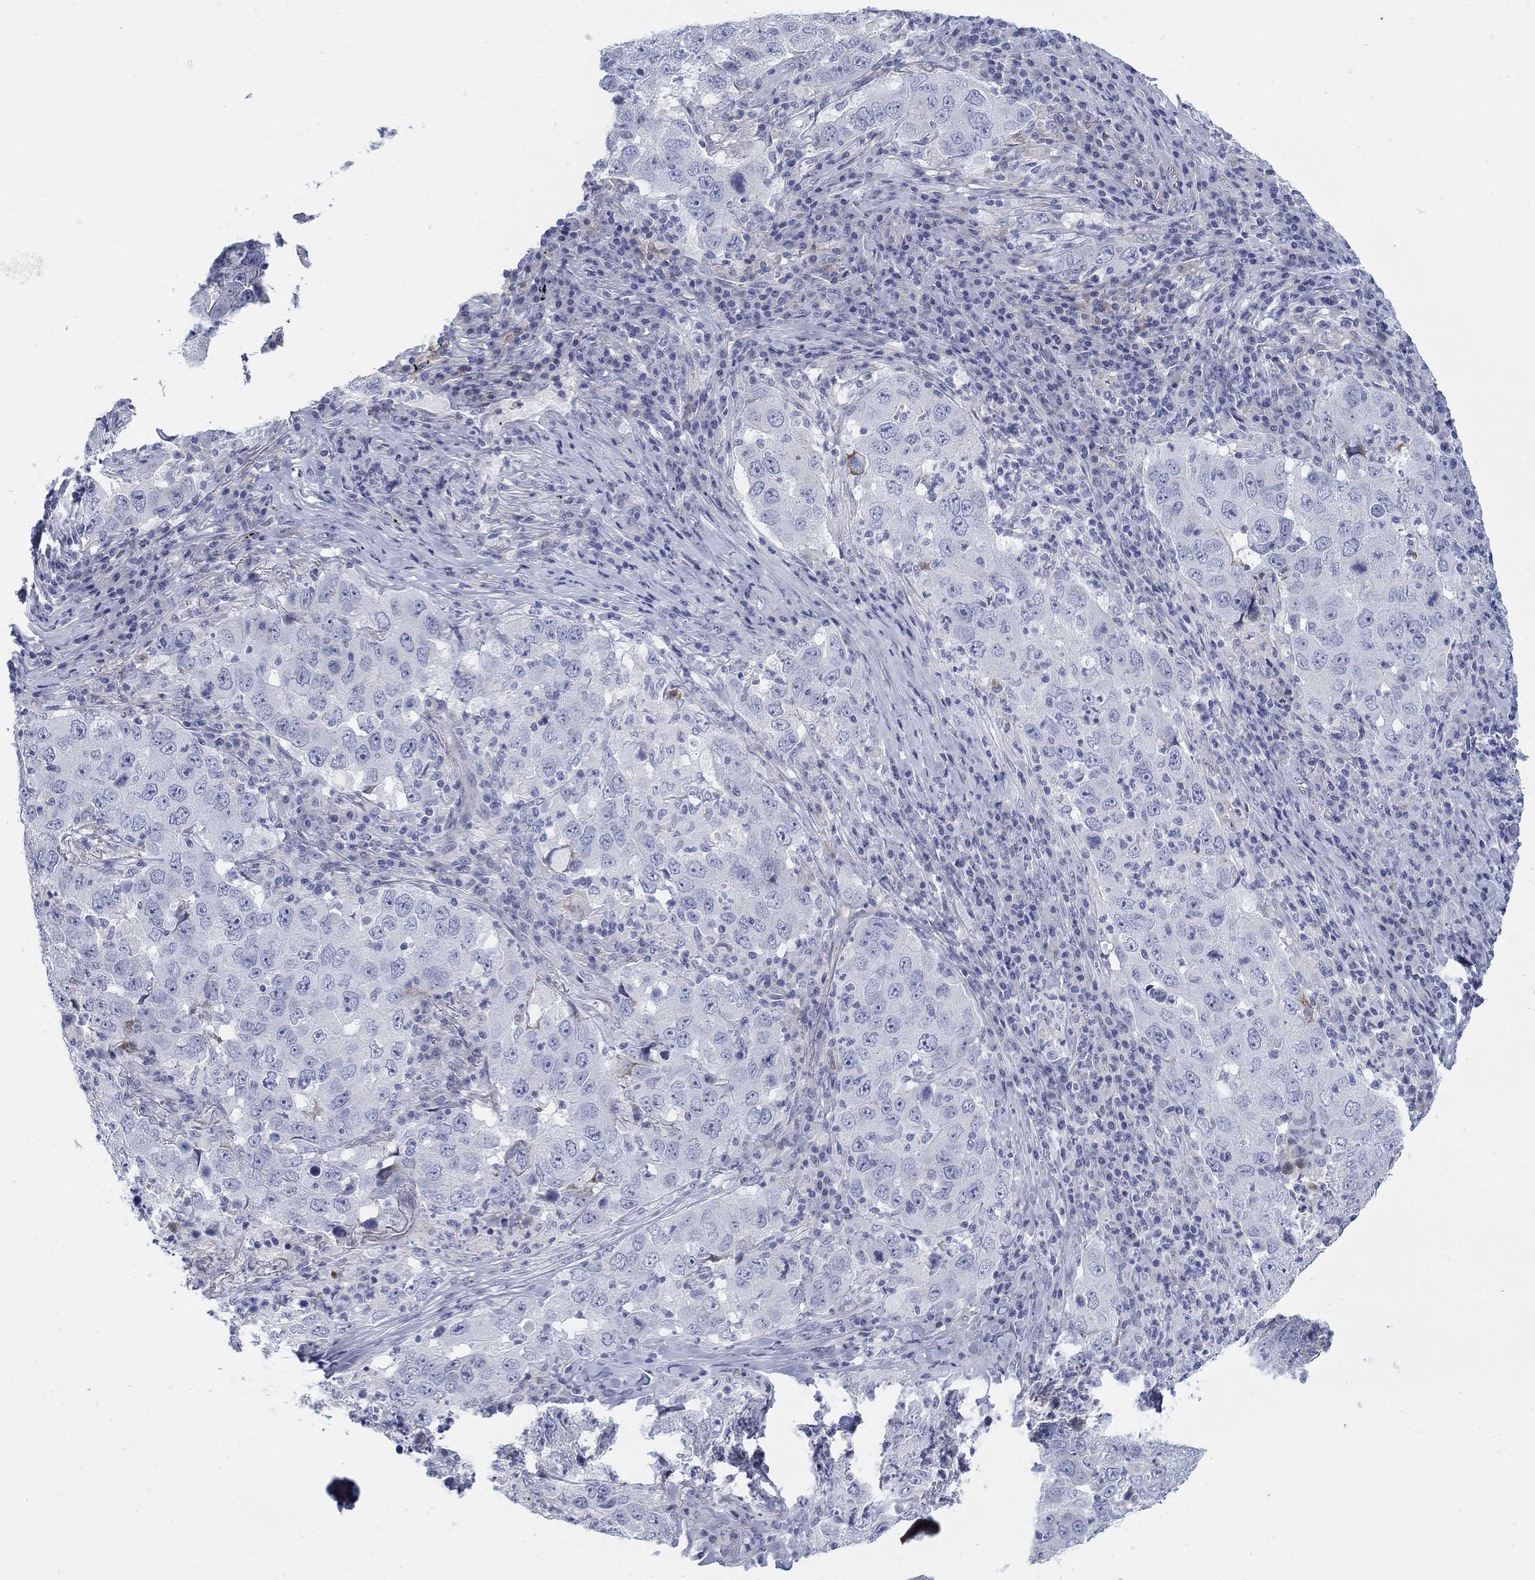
{"staining": {"intensity": "negative", "quantity": "none", "location": "none"}, "tissue": "lung cancer", "cell_type": "Tumor cells", "image_type": "cancer", "snomed": [{"axis": "morphology", "description": "Adenocarcinoma, NOS"}, {"axis": "topography", "description": "Lung"}], "caption": "High power microscopy histopathology image of an IHC image of lung cancer (adenocarcinoma), revealing no significant positivity in tumor cells.", "gene": "HEATR4", "patient": {"sex": "male", "age": 73}}